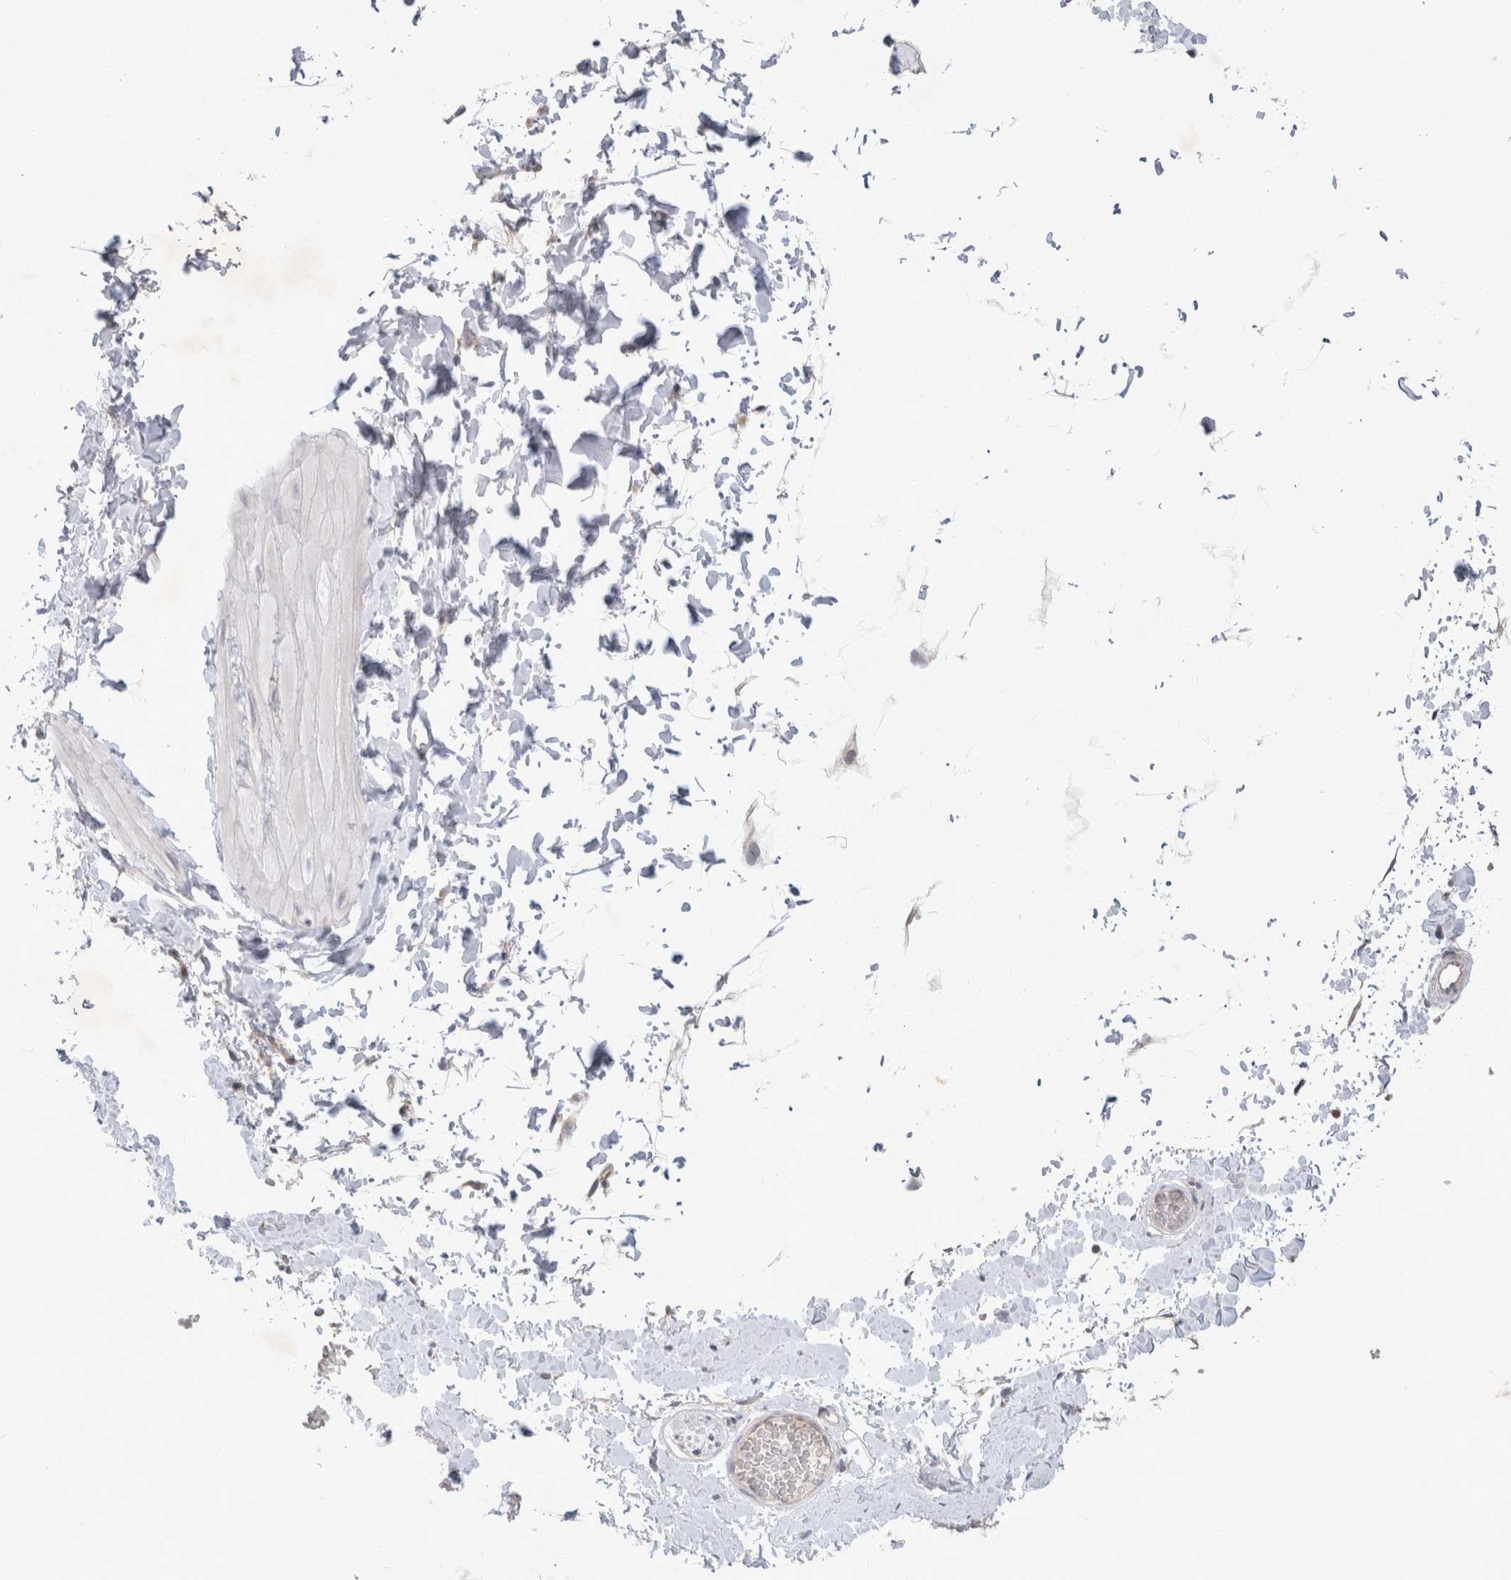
{"staining": {"intensity": "negative", "quantity": "none", "location": "none"}, "tissue": "adipose tissue", "cell_type": "Adipocytes", "image_type": "normal", "snomed": [{"axis": "morphology", "description": "Normal tissue, NOS"}, {"axis": "topography", "description": "Adipose tissue"}, {"axis": "topography", "description": "Vascular tissue"}, {"axis": "topography", "description": "Peripheral nerve tissue"}], "caption": "Adipocytes show no significant positivity in benign adipose tissue.", "gene": "NEDD4L", "patient": {"sex": "male", "age": 25}}